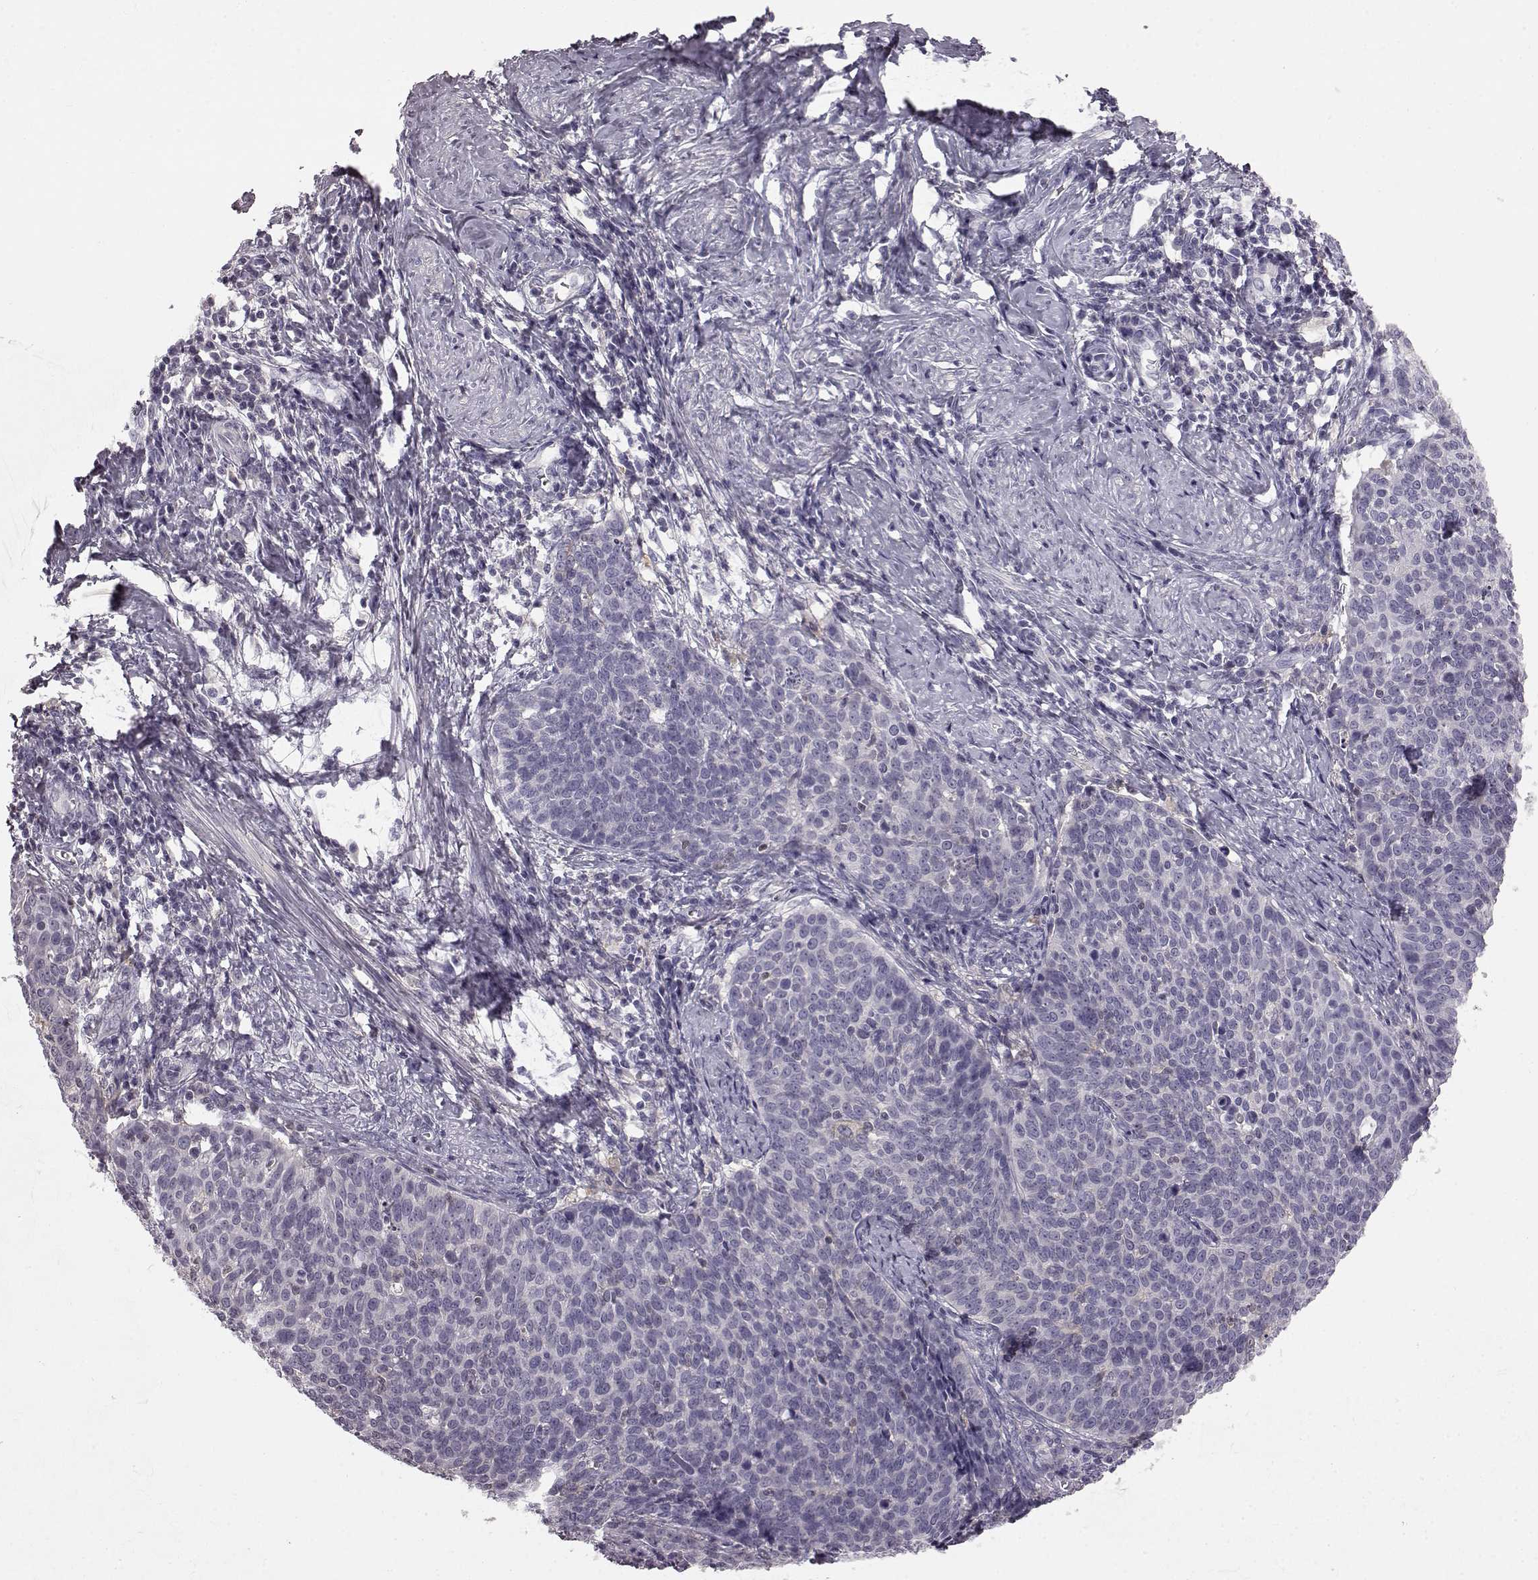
{"staining": {"intensity": "negative", "quantity": "none", "location": "none"}, "tissue": "cervical cancer", "cell_type": "Tumor cells", "image_type": "cancer", "snomed": [{"axis": "morphology", "description": "Normal tissue, NOS"}, {"axis": "morphology", "description": "Squamous cell carcinoma, NOS"}, {"axis": "topography", "description": "Cervix"}], "caption": "An immunohistochemistry (IHC) histopathology image of cervical squamous cell carcinoma is shown. There is no staining in tumor cells of cervical squamous cell carcinoma.", "gene": "KRT85", "patient": {"sex": "female", "age": 39}}